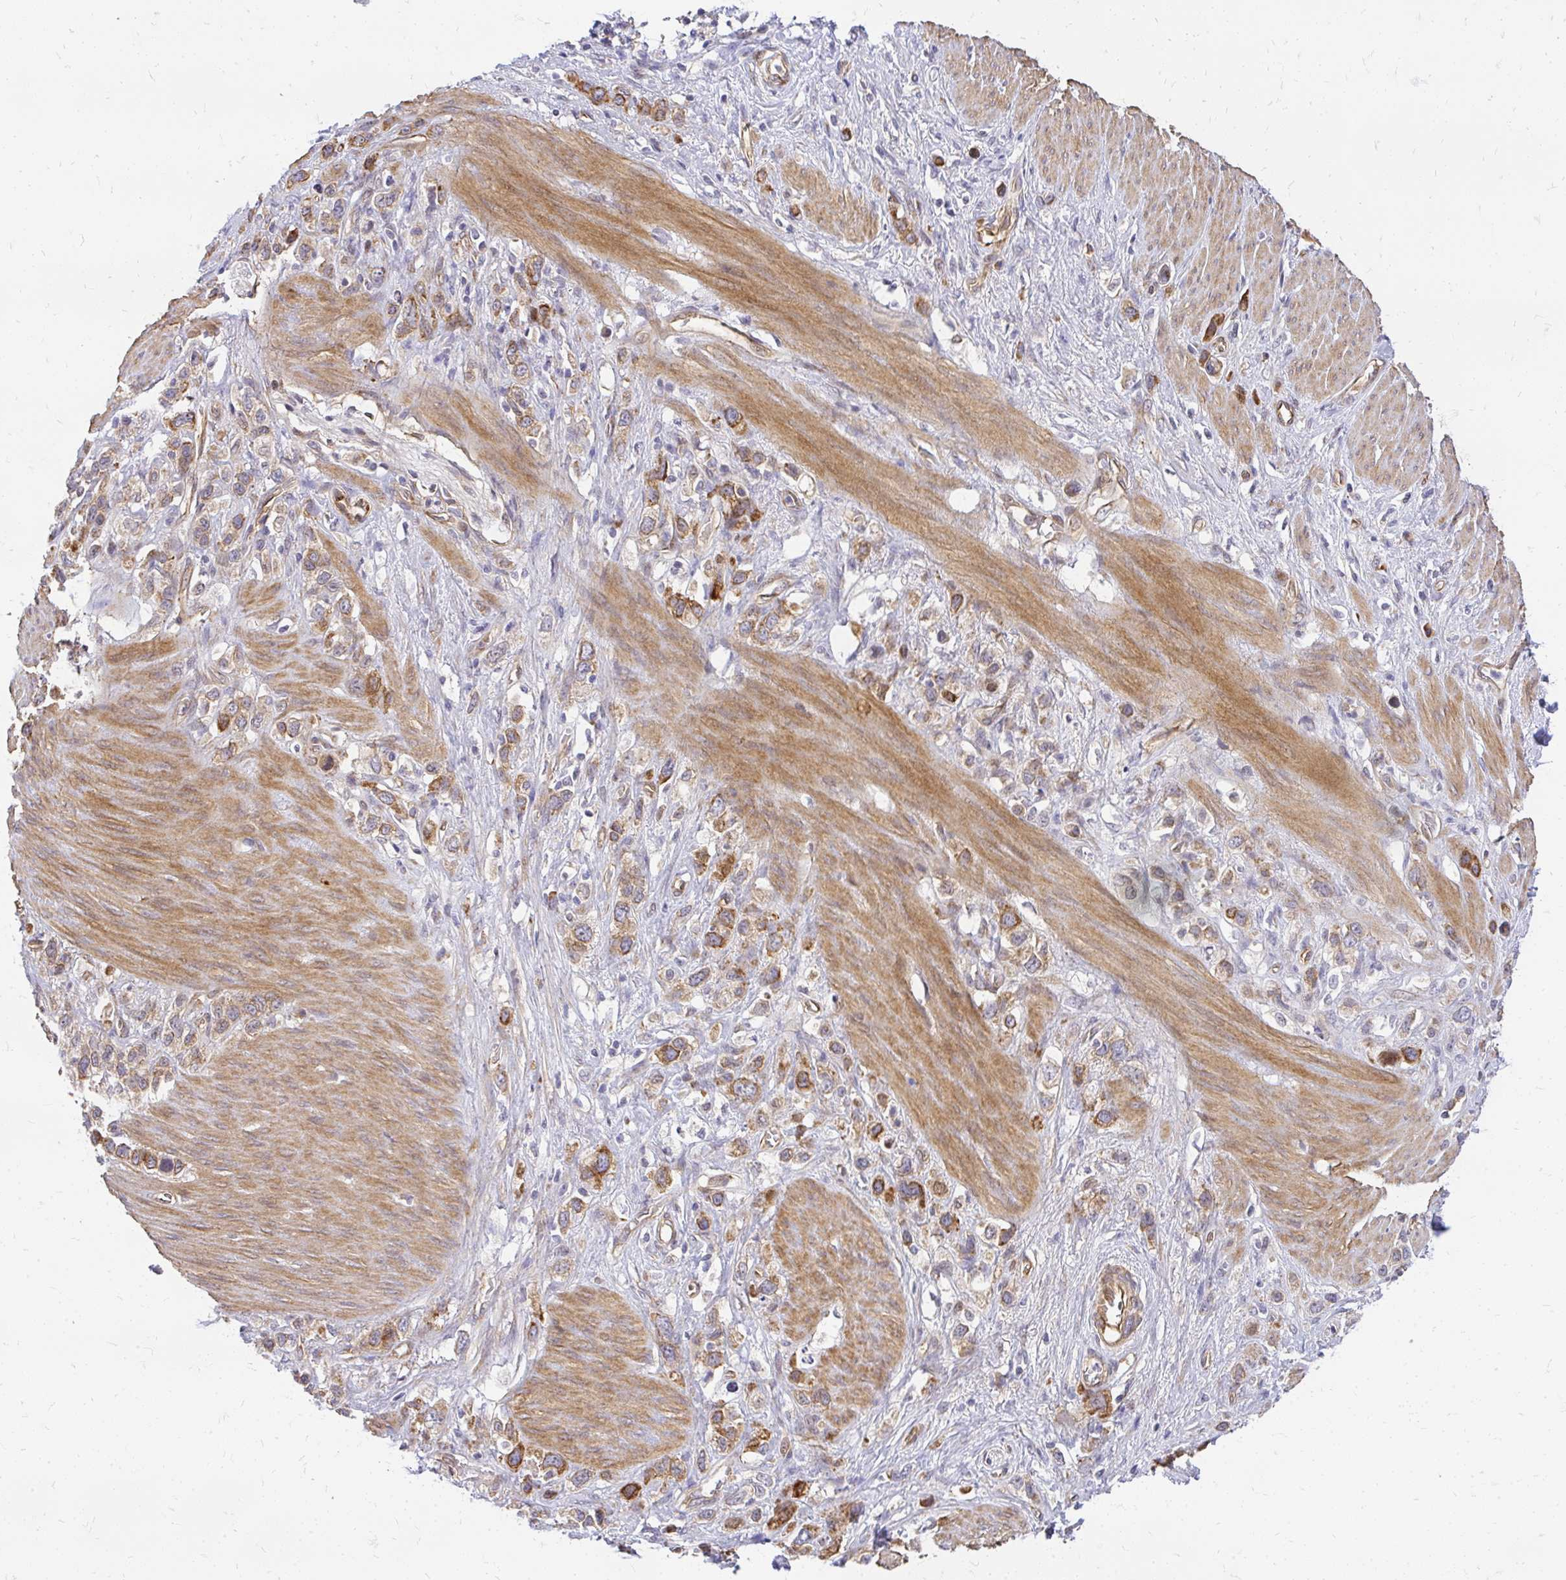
{"staining": {"intensity": "strong", "quantity": "25%-75%", "location": "cytoplasmic/membranous"}, "tissue": "stomach cancer", "cell_type": "Tumor cells", "image_type": "cancer", "snomed": [{"axis": "morphology", "description": "Adenocarcinoma, NOS"}, {"axis": "topography", "description": "Stomach"}], "caption": "The immunohistochemical stain shows strong cytoplasmic/membranous positivity in tumor cells of stomach cancer (adenocarcinoma) tissue.", "gene": "RSKR", "patient": {"sex": "female", "age": 65}}